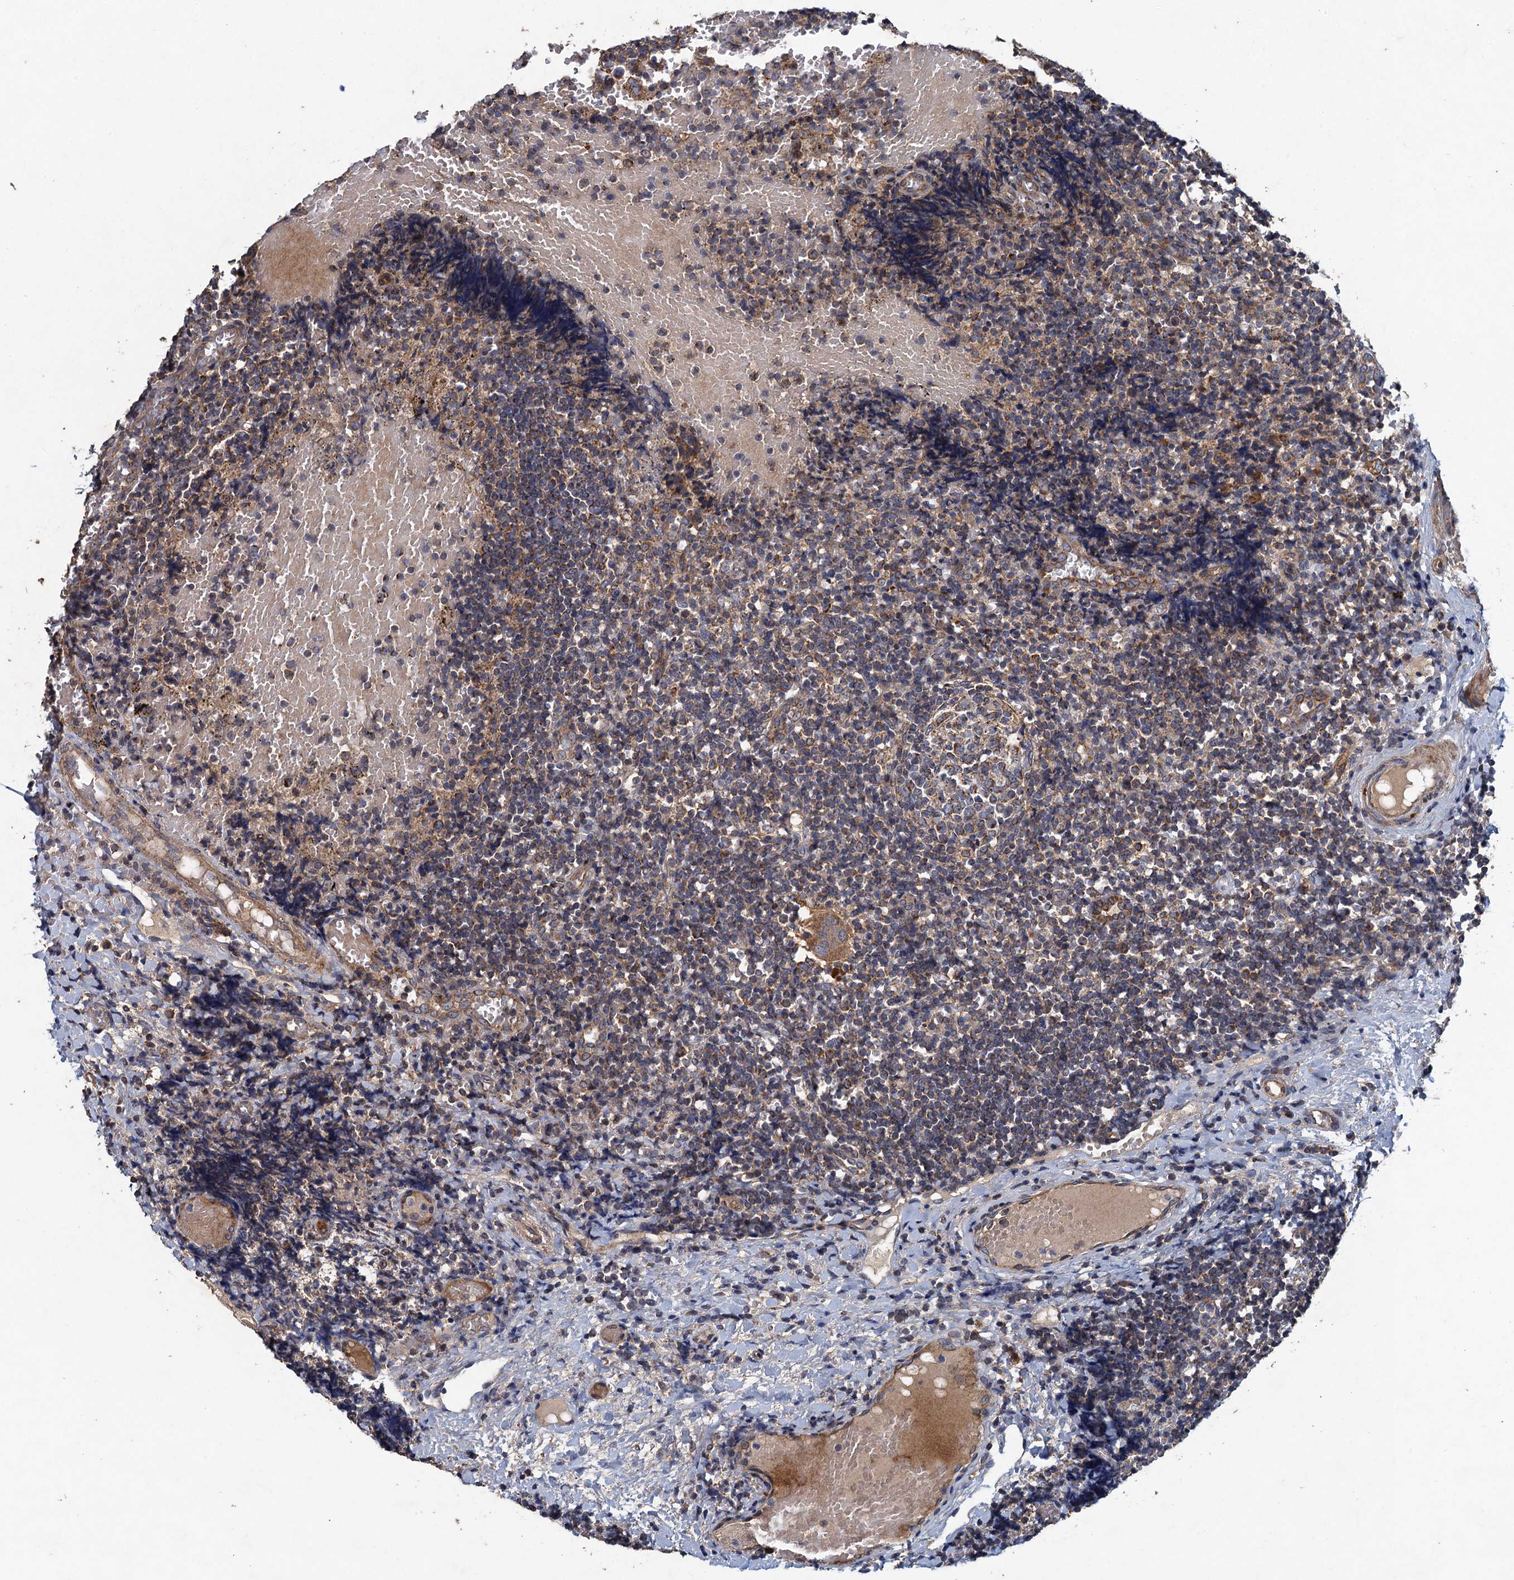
{"staining": {"intensity": "moderate", "quantity": "<25%", "location": "cytoplasmic/membranous"}, "tissue": "tonsil", "cell_type": "Germinal center cells", "image_type": "normal", "snomed": [{"axis": "morphology", "description": "Normal tissue, NOS"}, {"axis": "topography", "description": "Tonsil"}], "caption": "Moderate cytoplasmic/membranous expression is identified in about <25% of germinal center cells in unremarkable tonsil. Ihc stains the protein in brown and the nuclei are stained blue.", "gene": "BCS1L", "patient": {"sex": "female", "age": 19}}